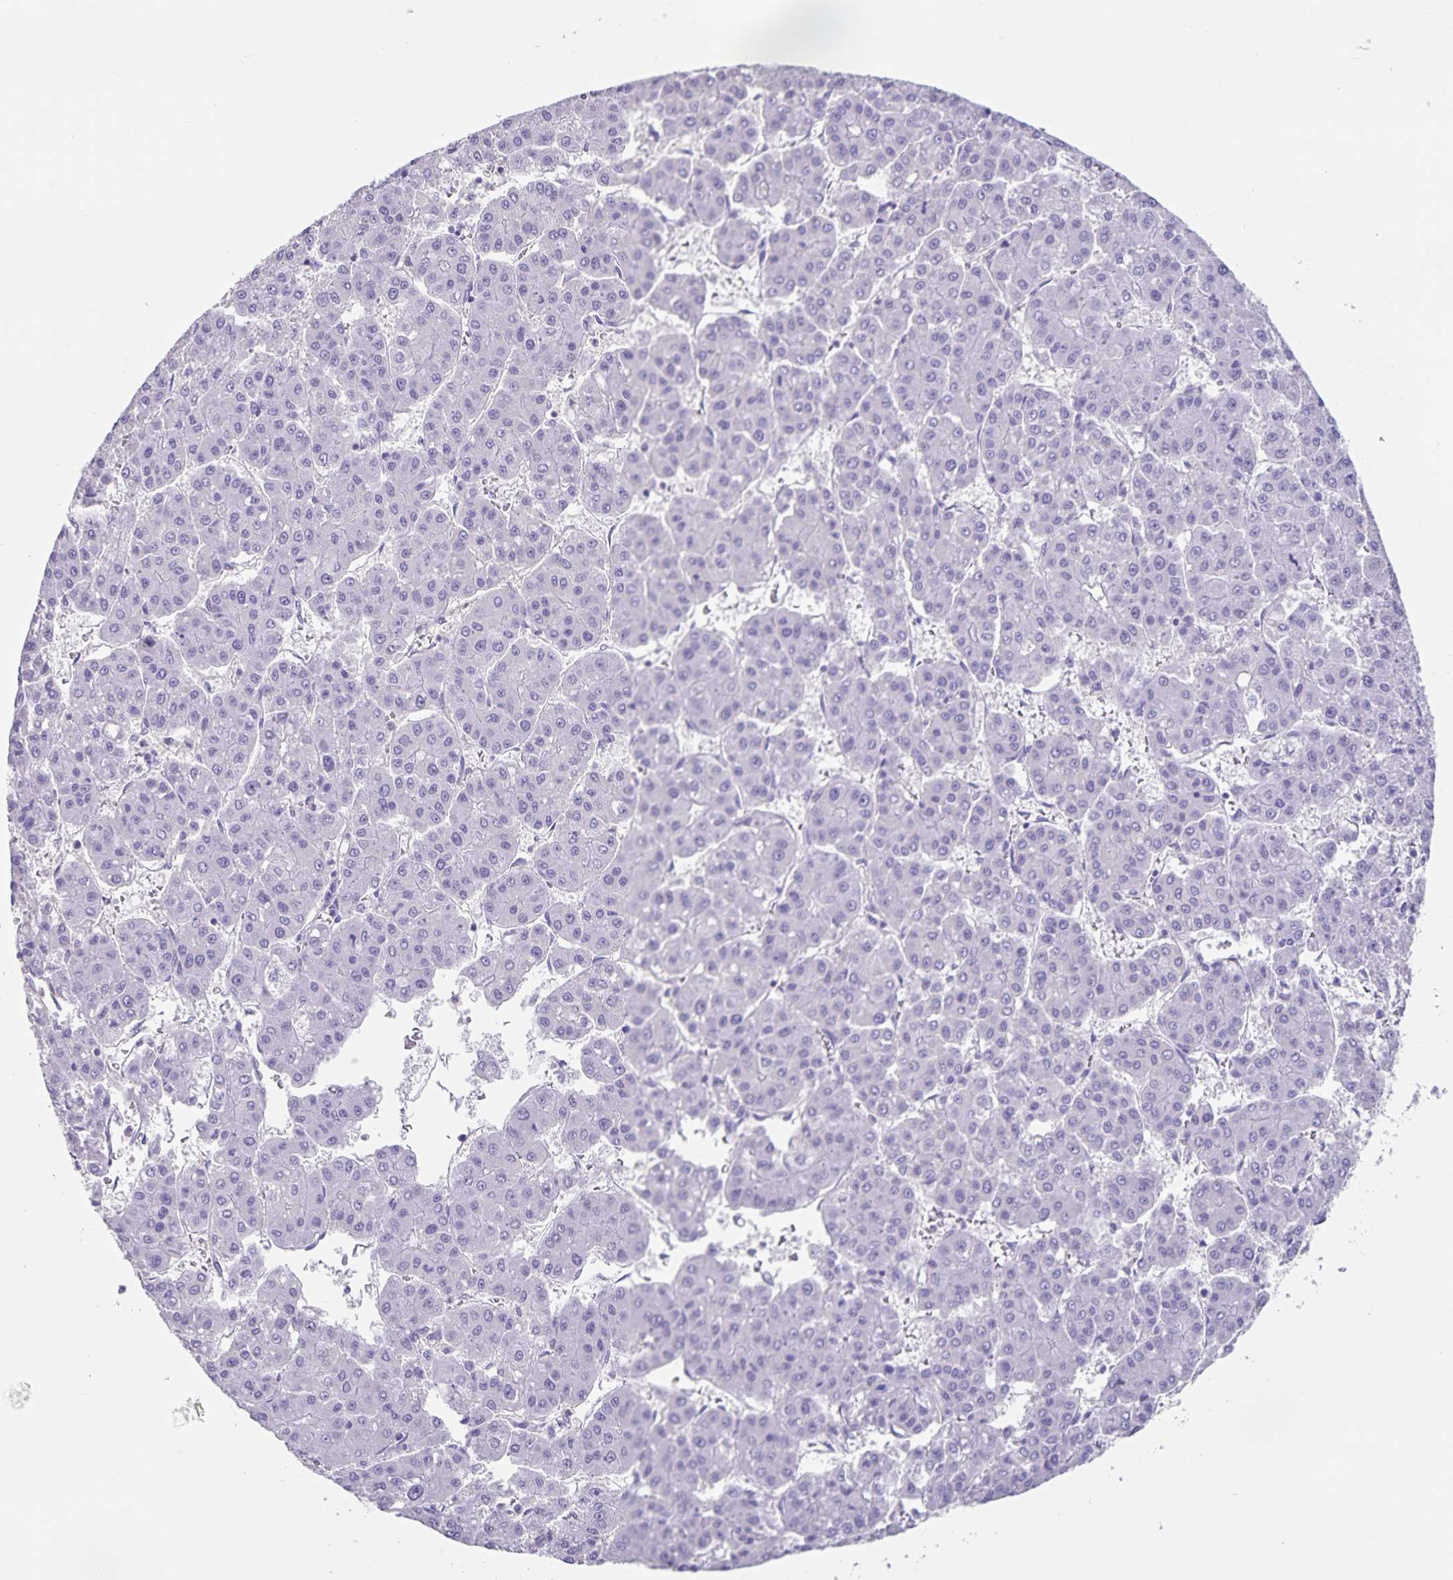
{"staining": {"intensity": "negative", "quantity": "none", "location": "none"}, "tissue": "liver cancer", "cell_type": "Tumor cells", "image_type": "cancer", "snomed": [{"axis": "morphology", "description": "Carcinoma, Hepatocellular, NOS"}, {"axis": "topography", "description": "Liver"}], "caption": "High magnification brightfield microscopy of hepatocellular carcinoma (liver) stained with DAB (brown) and counterstained with hematoxylin (blue): tumor cells show no significant positivity.", "gene": "SYNM", "patient": {"sex": "male", "age": 73}}